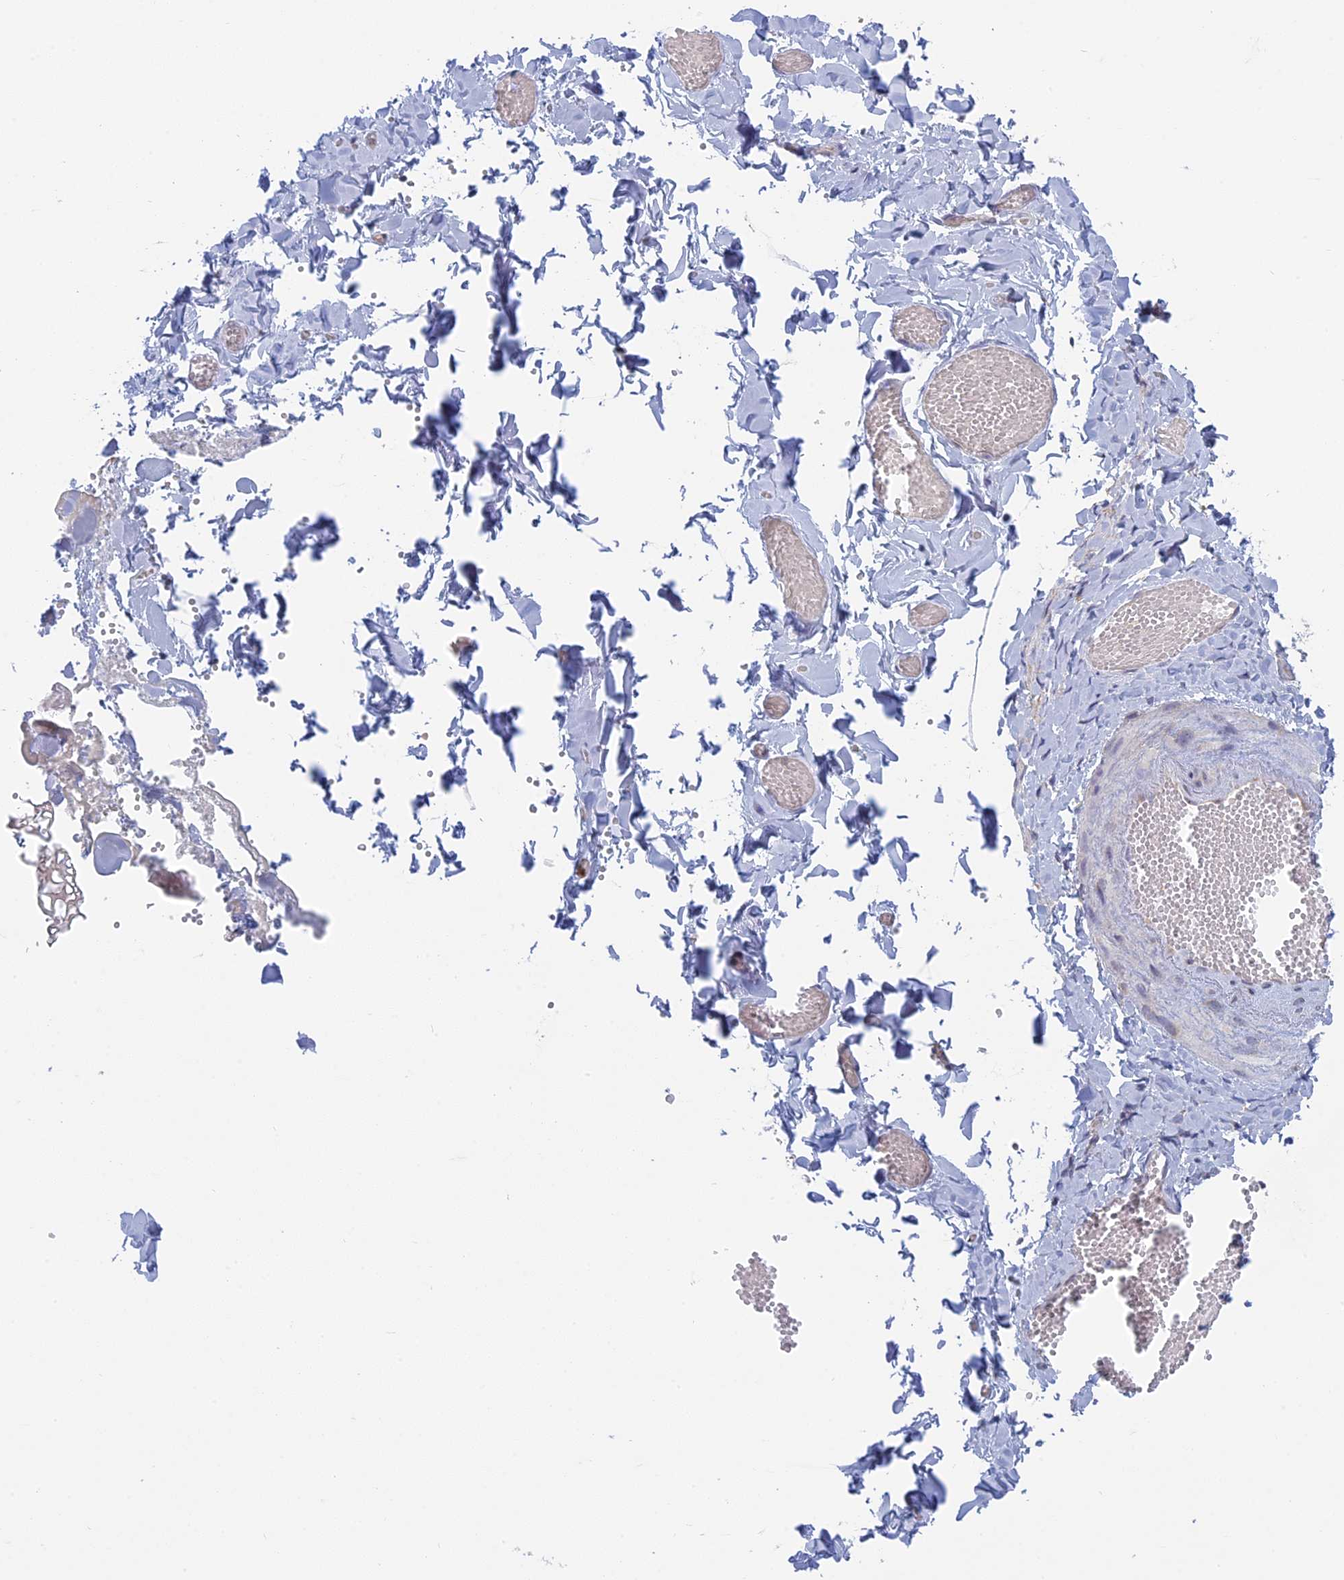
{"staining": {"intensity": "negative", "quantity": "none", "location": "none"}, "tissue": "adipose tissue", "cell_type": "Adipocytes", "image_type": "normal", "snomed": [{"axis": "morphology", "description": "Normal tissue, NOS"}, {"axis": "topography", "description": "Gallbladder"}, {"axis": "topography", "description": "Peripheral nerve tissue"}], "caption": "Adipocytes show no significant protein positivity in normal adipose tissue. (Brightfield microscopy of DAB (3,3'-diaminobenzidine) immunohistochemistry at high magnification).", "gene": "RPS19BP1", "patient": {"sex": "male", "age": 38}}